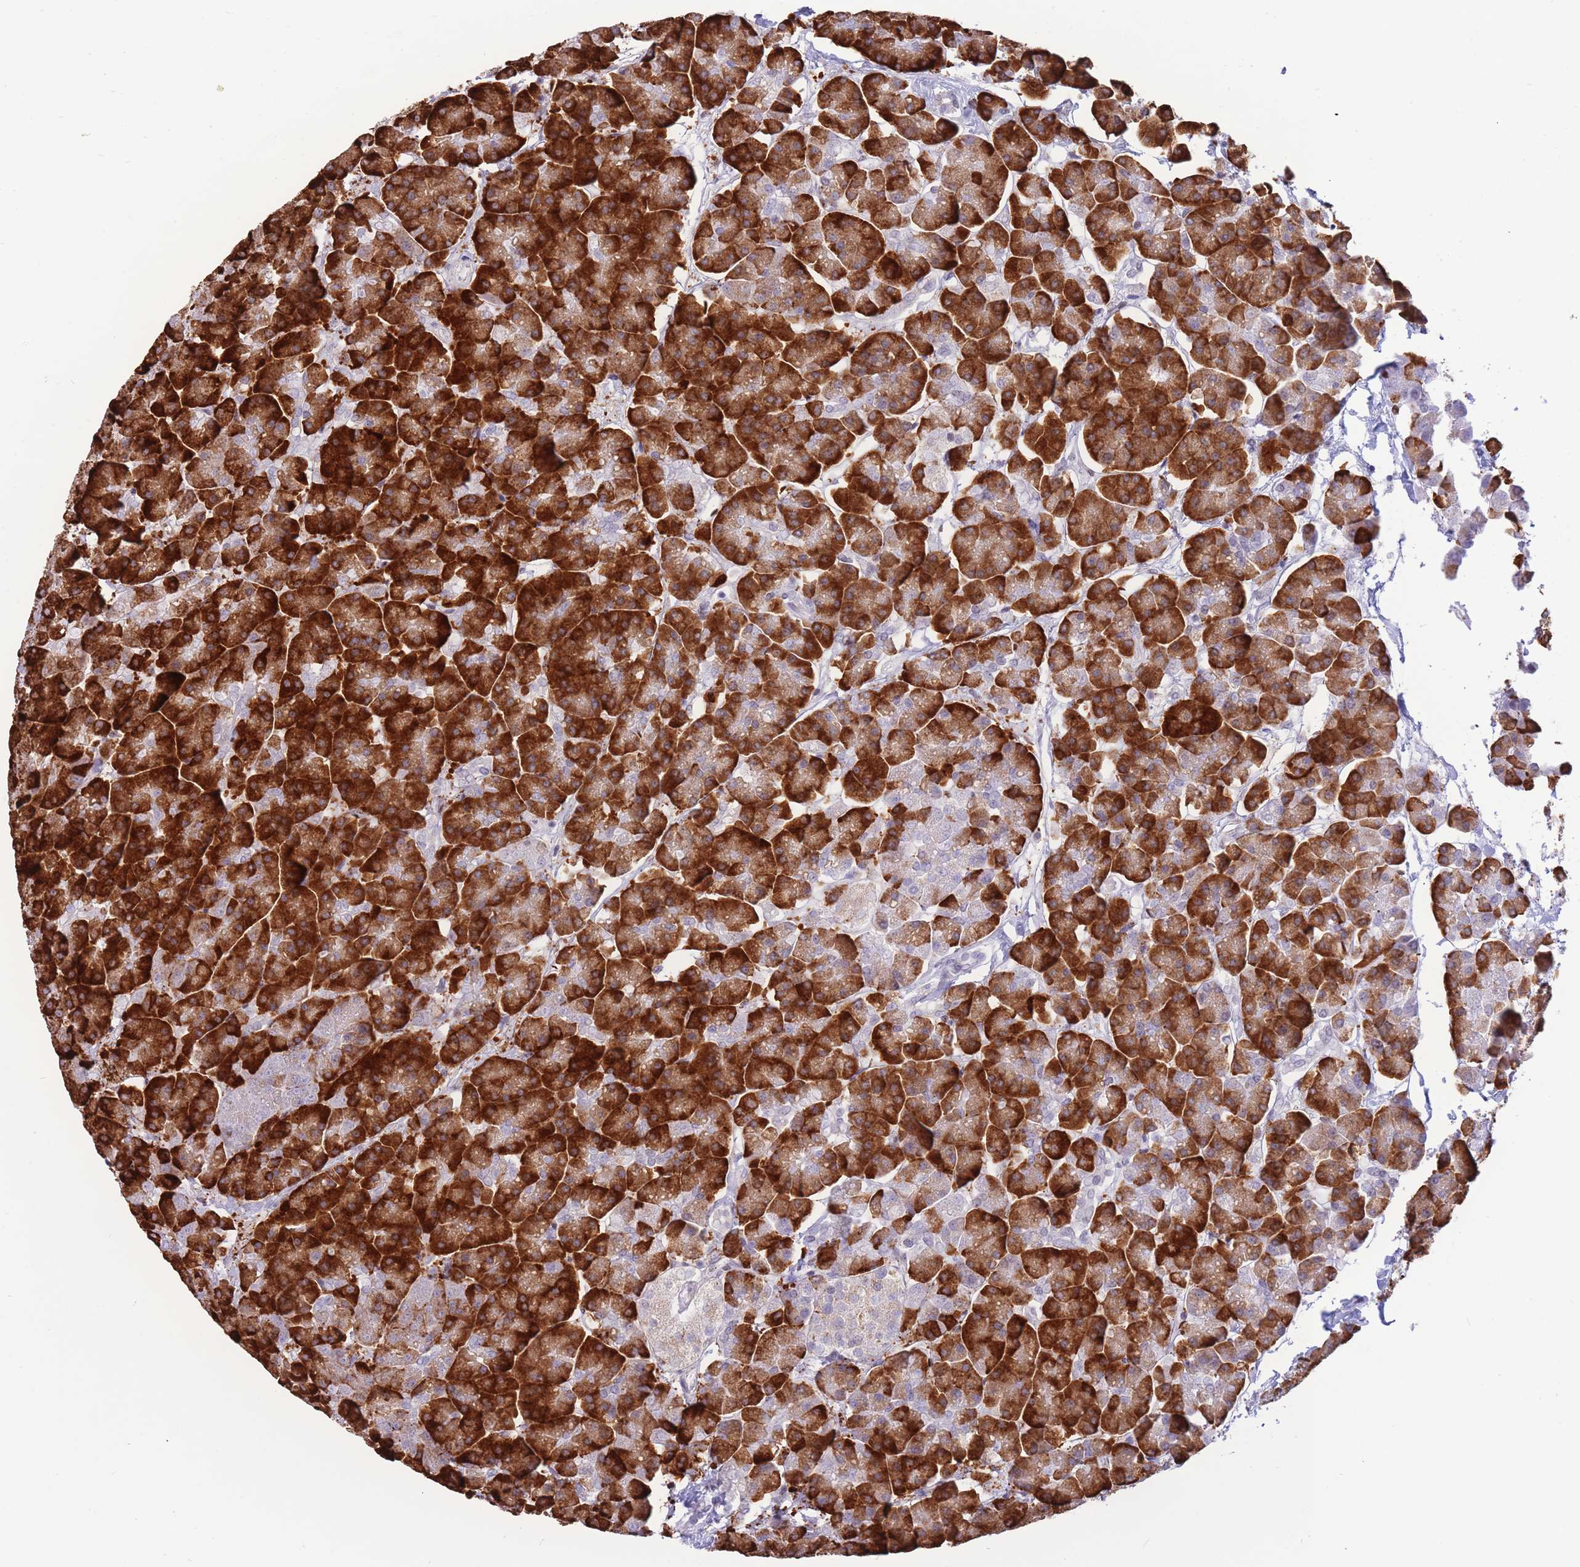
{"staining": {"intensity": "strong", "quantity": ">75%", "location": "cytoplasmic/membranous"}, "tissue": "pancreas", "cell_type": "Exocrine glandular cells", "image_type": "normal", "snomed": [{"axis": "morphology", "description": "Normal tissue, NOS"}, {"axis": "topography", "description": "Pancreas"}, {"axis": "topography", "description": "Peripheral nerve tissue"}], "caption": "Immunohistochemistry (DAB (3,3'-diaminobenzidine)) staining of unremarkable human pancreas displays strong cytoplasmic/membranous protein positivity in about >75% of exocrine glandular cells. The protein of interest is stained brown, and the nuclei are stained in blue (DAB (3,3'-diaminobenzidine) IHC with brightfield microscopy, high magnification).", "gene": "FAM153A", "patient": {"sex": "male", "age": 54}}